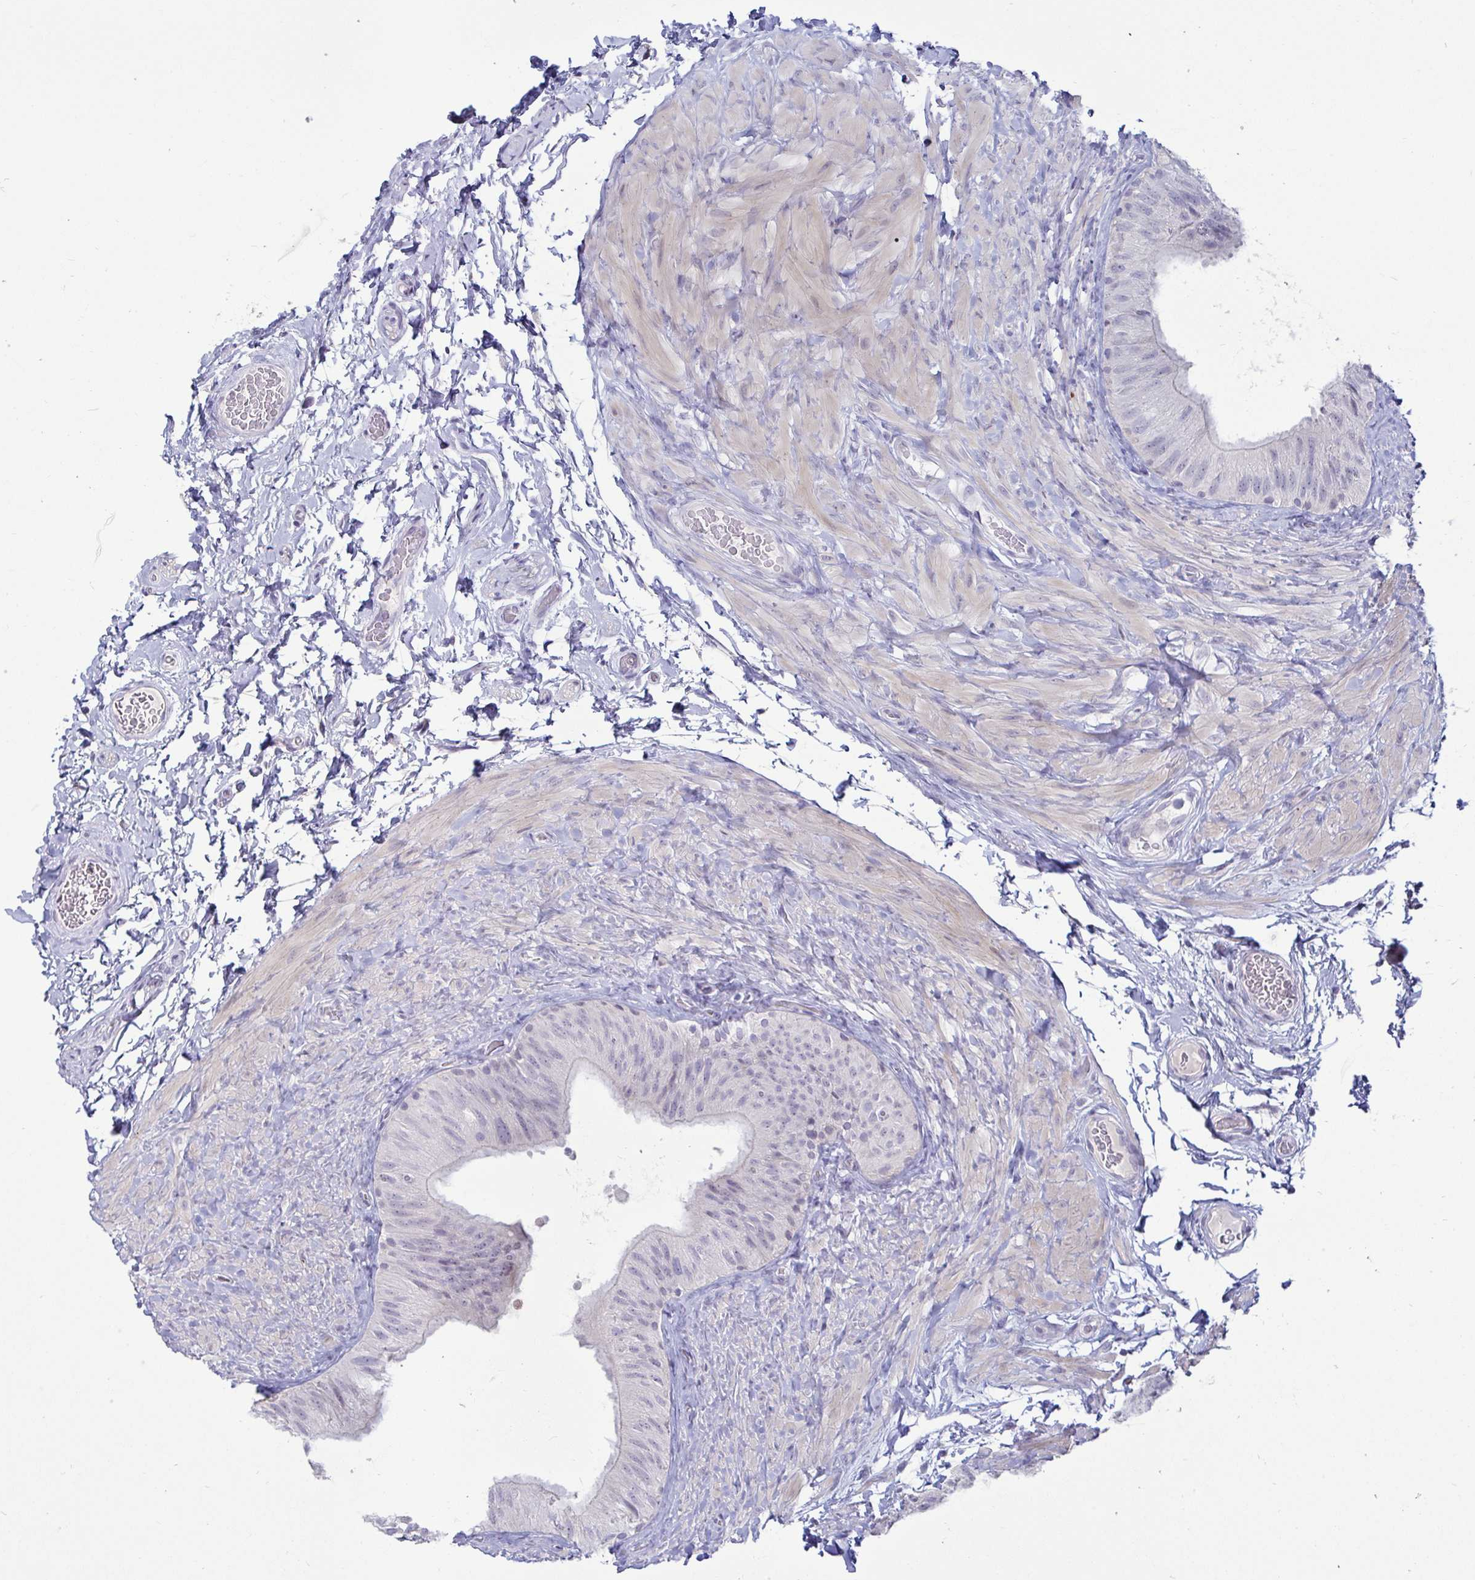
{"staining": {"intensity": "negative", "quantity": "none", "location": "none"}, "tissue": "epididymis", "cell_type": "Glandular cells", "image_type": "normal", "snomed": [{"axis": "morphology", "description": "Normal tissue, NOS"}, {"axis": "topography", "description": "Epididymis, spermatic cord, NOS"}, {"axis": "topography", "description": "Epididymis"}], "caption": "Immunohistochemistry (IHC) histopathology image of unremarkable epididymis: epididymis stained with DAB displays no significant protein expression in glandular cells.", "gene": "GSTM1", "patient": {"sex": "male", "age": 31}}